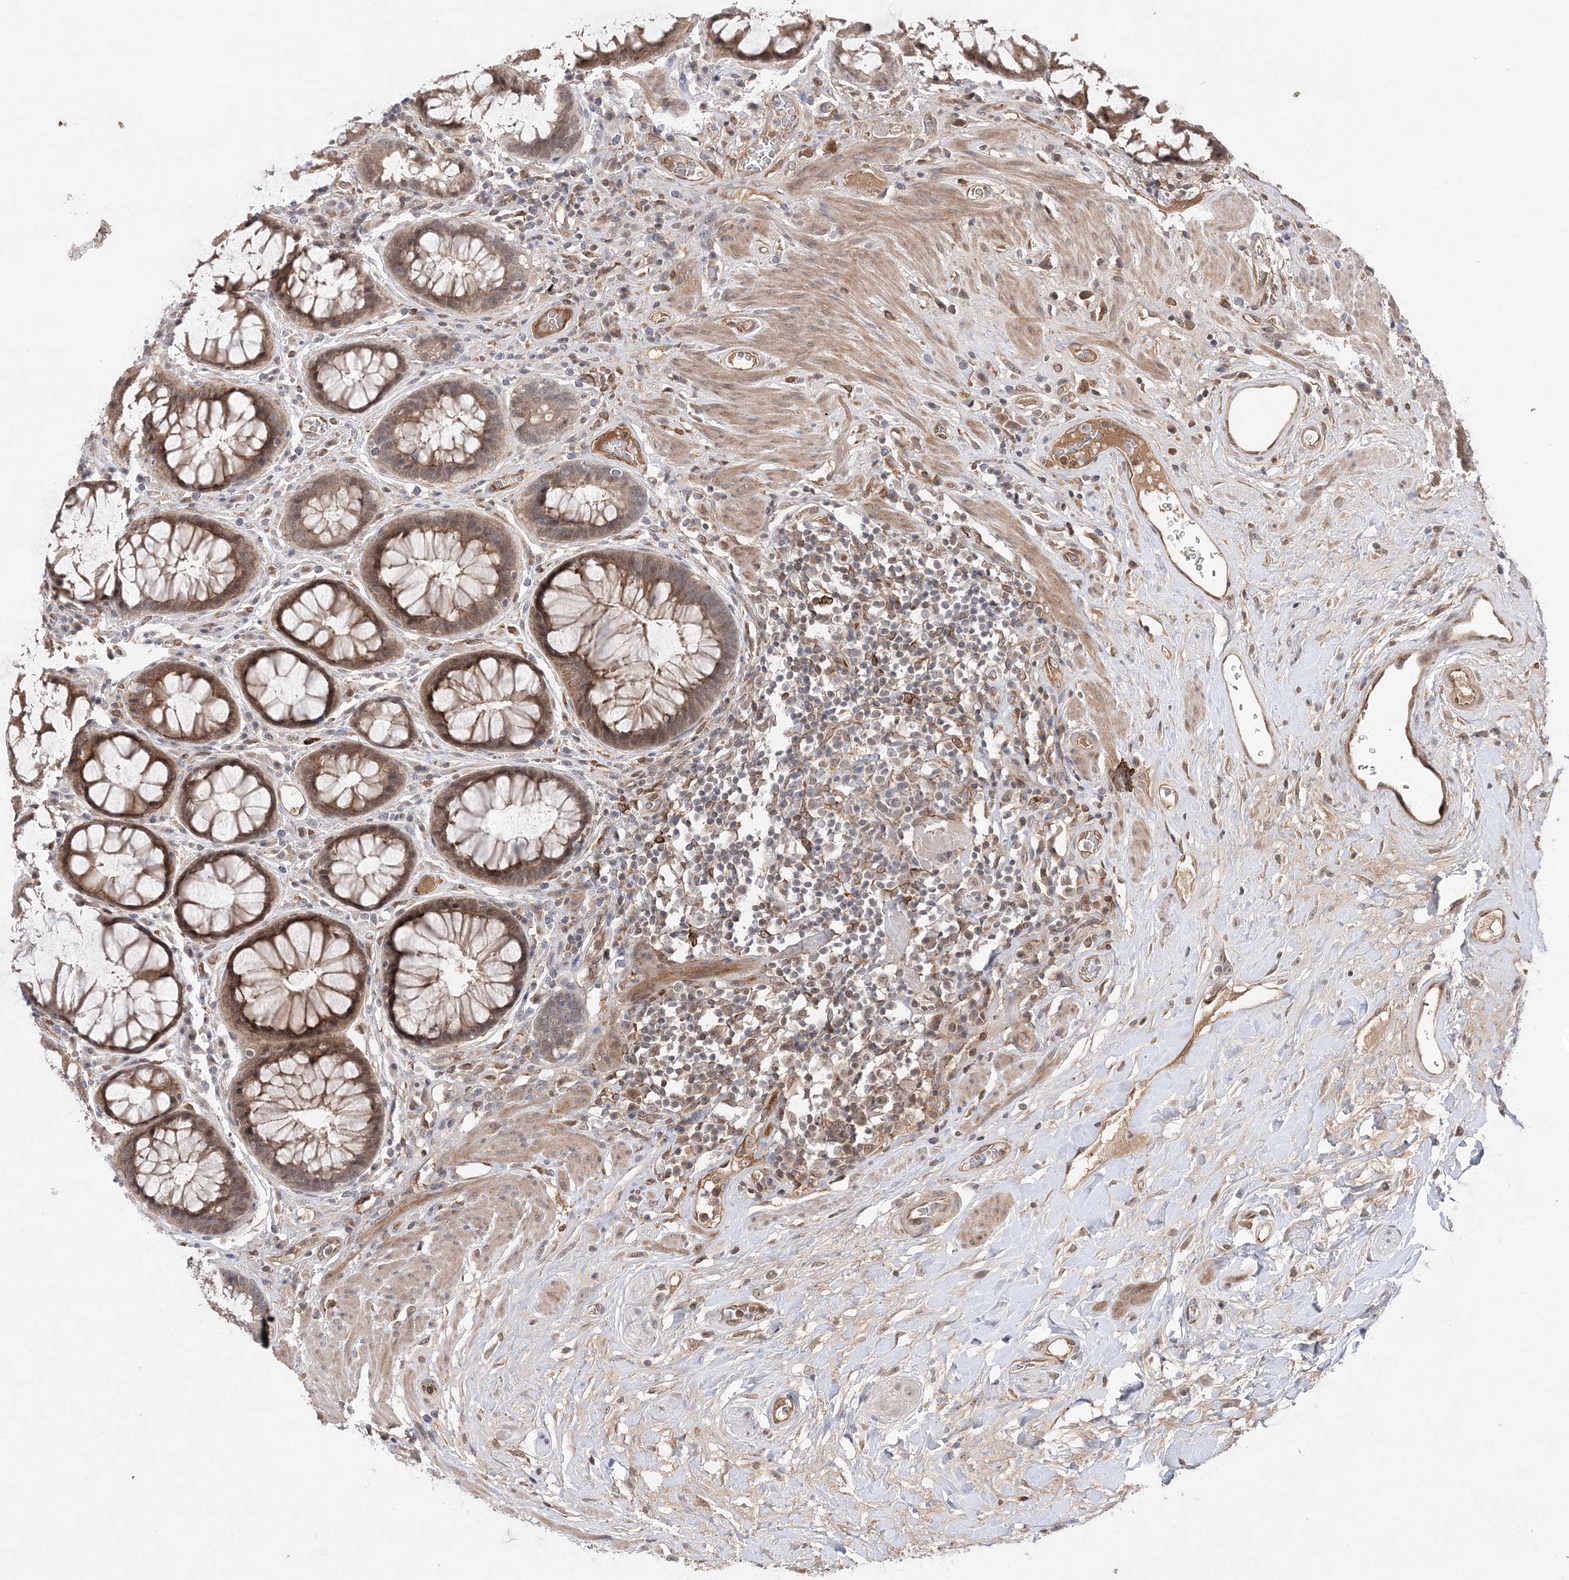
{"staining": {"intensity": "moderate", "quantity": ">75%", "location": "cytoplasmic/membranous,nuclear"}, "tissue": "rectum", "cell_type": "Glandular cells", "image_type": "normal", "snomed": [{"axis": "morphology", "description": "Normal tissue, NOS"}, {"axis": "topography", "description": "Rectum"}], "caption": "This image reveals normal rectum stained with immunohistochemistry (IHC) to label a protein in brown. The cytoplasmic/membranous,nuclear of glandular cells show moderate positivity for the protein. Nuclei are counter-stained blue.", "gene": "TMEM132B", "patient": {"sex": "male", "age": 64}}